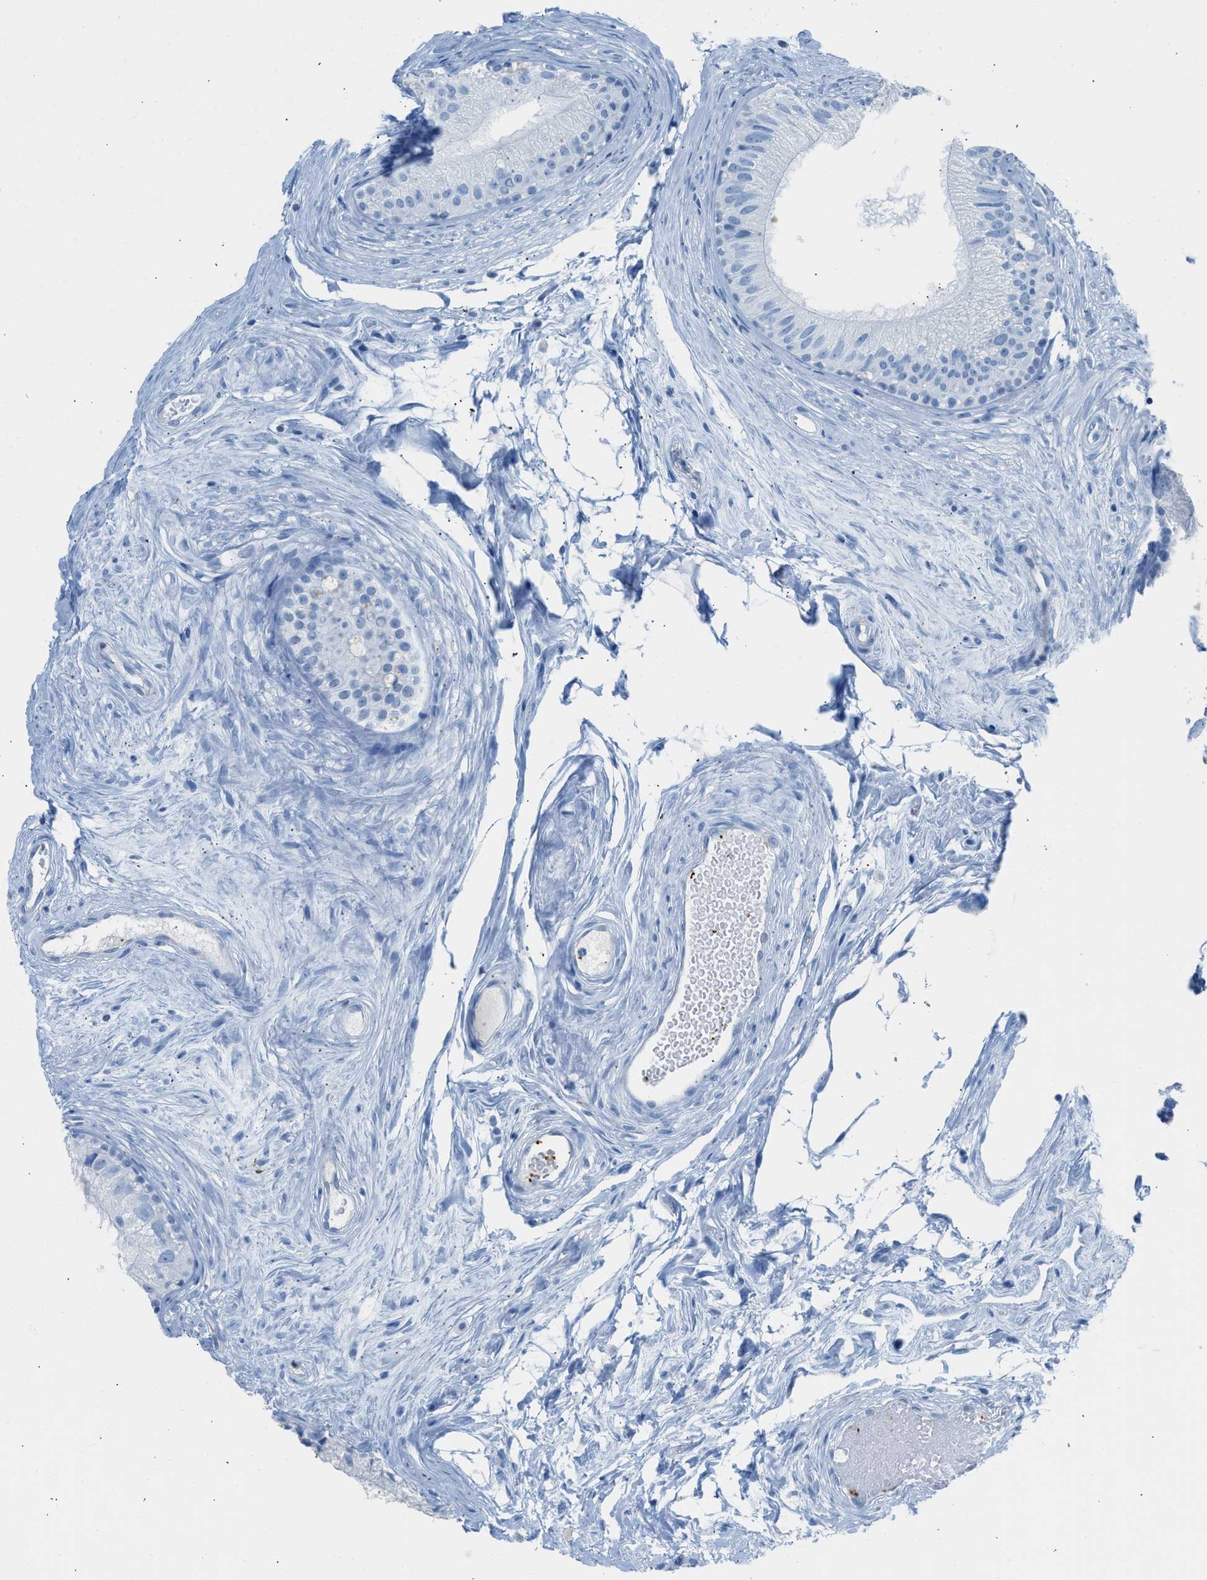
{"staining": {"intensity": "strong", "quantity": "<25%", "location": "cytoplasmic/membranous"}, "tissue": "epididymis", "cell_type": "Glandular cells", "image_type": "normal", "snomed": [{"axis": "morphology", "description": "Normal tissue, NOS"}, {"axis": "topography", "description": "Epididymis"}], "caption": "High-power microscopy captured an immunohistochemistry histopathology image of benign epididymis, revealing strong cytoplasmic/membranous staining in about <25% of glandular cells. (IHC, brightfield microscopy, high magnification).", "gene": "FAIM2", "patient": {"sex": "male", "age": 56}}